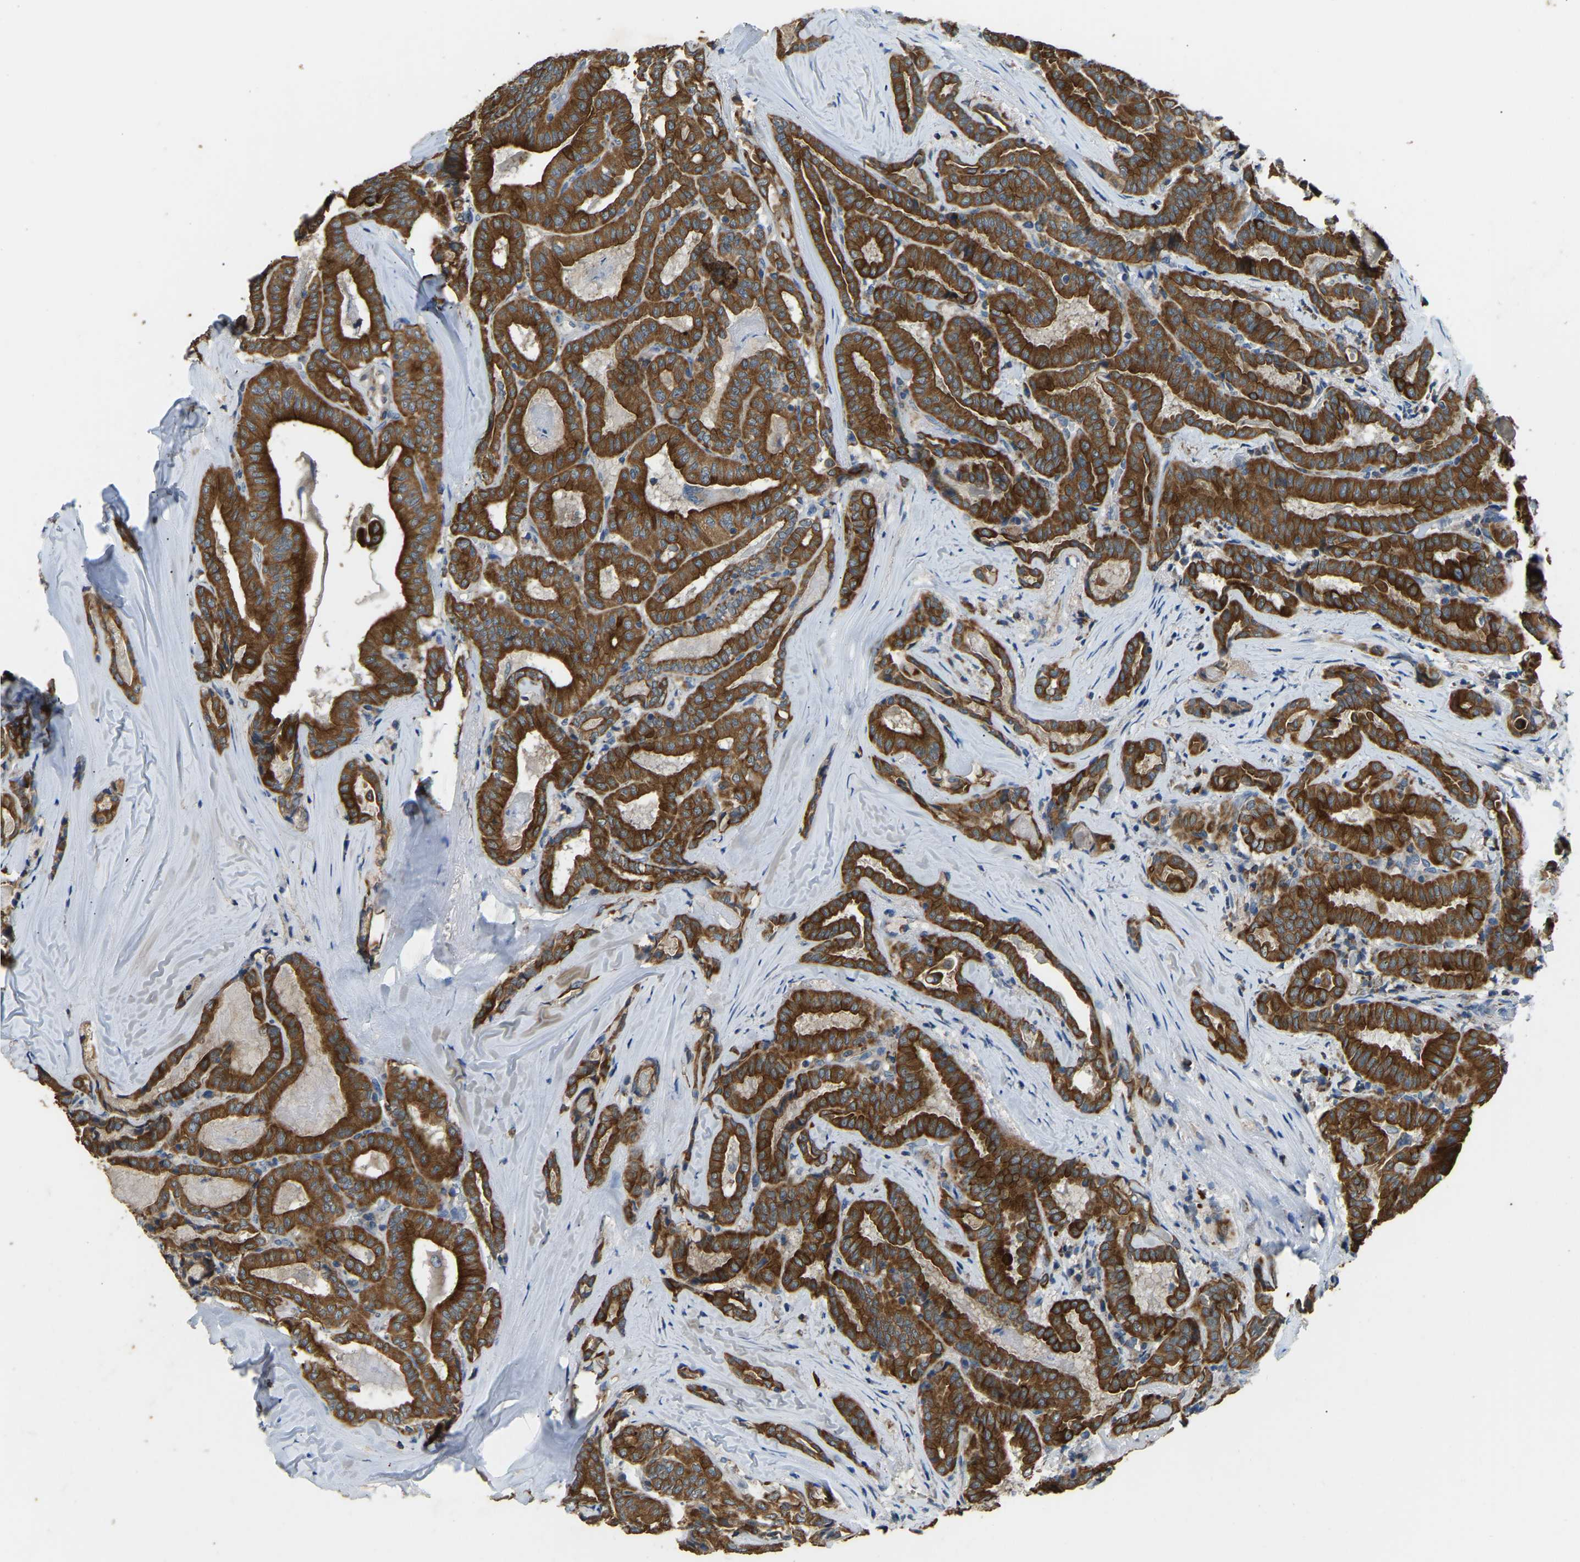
{"staining": {"intensity": "moderate", "quantity": ">75%", "location": "cytoplasmic/membranous"}, "tissue": "thyroid cancer", "cell_type": "Tumor cells", "image_type": "cancer", "snomed": [{"axis": "morphology", "description": "Papillary adenocarcinoma, NOS"}, {"axis": "topography", "description": "Thyroid gland"}], "caption": "There is medium levels of moderate cytoplasmic/membranous staining in tumor cells of thyroid papillary adenocarcinoma, as demonstrated by immunohistochemical staining (brown color).", "gene": "ZNF200", "patient": {"sex": "female", "age": 42}}